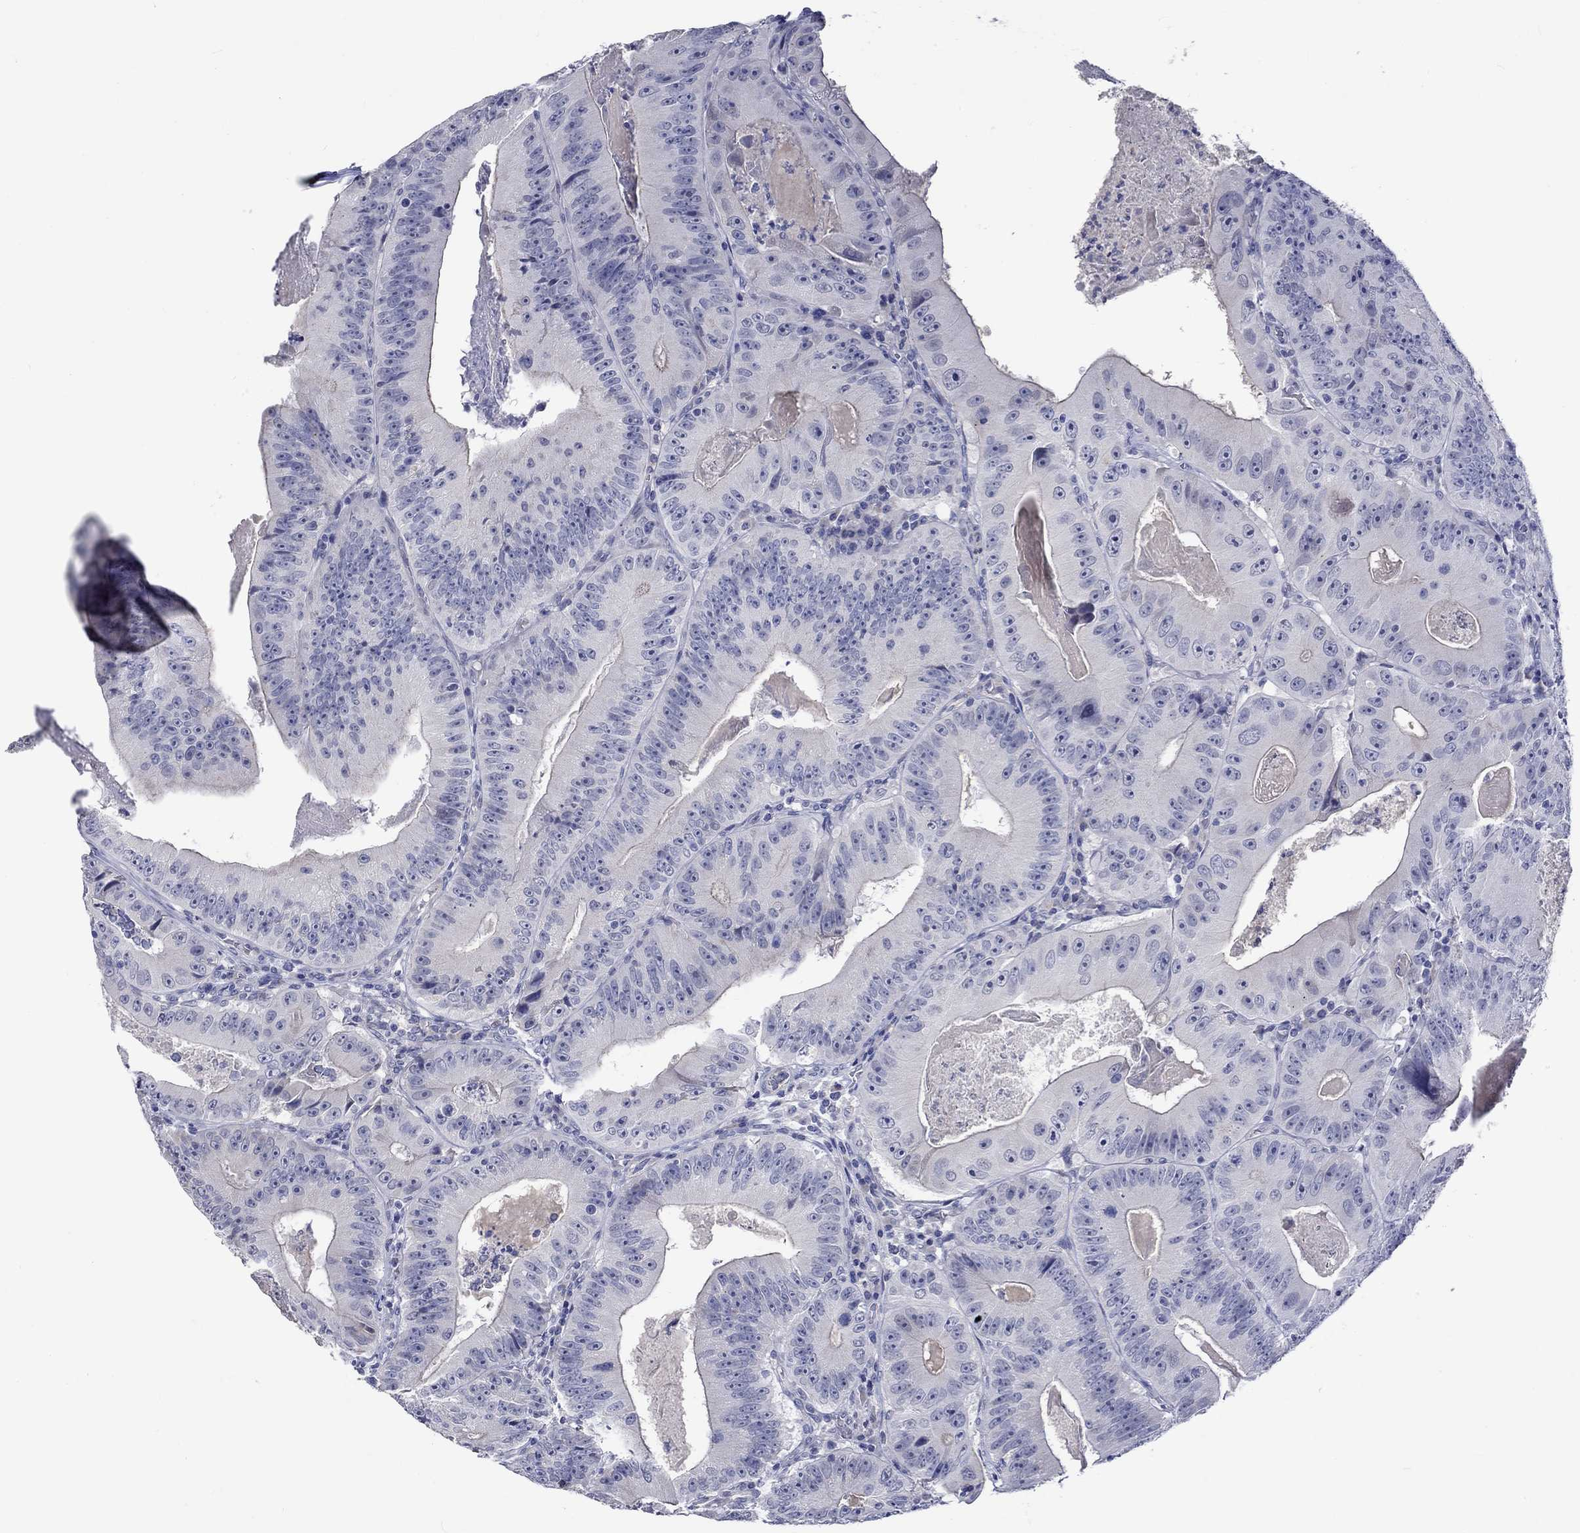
{"staining": {"intensity": "negative", "quantity": "none", "location": "none"}, "tissue": "colorectal cancer", "cell_type": "Tumor cells", "image_type": "cancer", "snomed": [{"axis": "morphology", "description": "Adenocarcinoma, NOS"}, {"axis": "topography", "description": "Colon"}], "caption": "Histopathology image shows no protein staining in tumor cells of colorectal cancer tissue.", "gene": "CRYAB", "patient": {"sex": "female", "age": 86}}